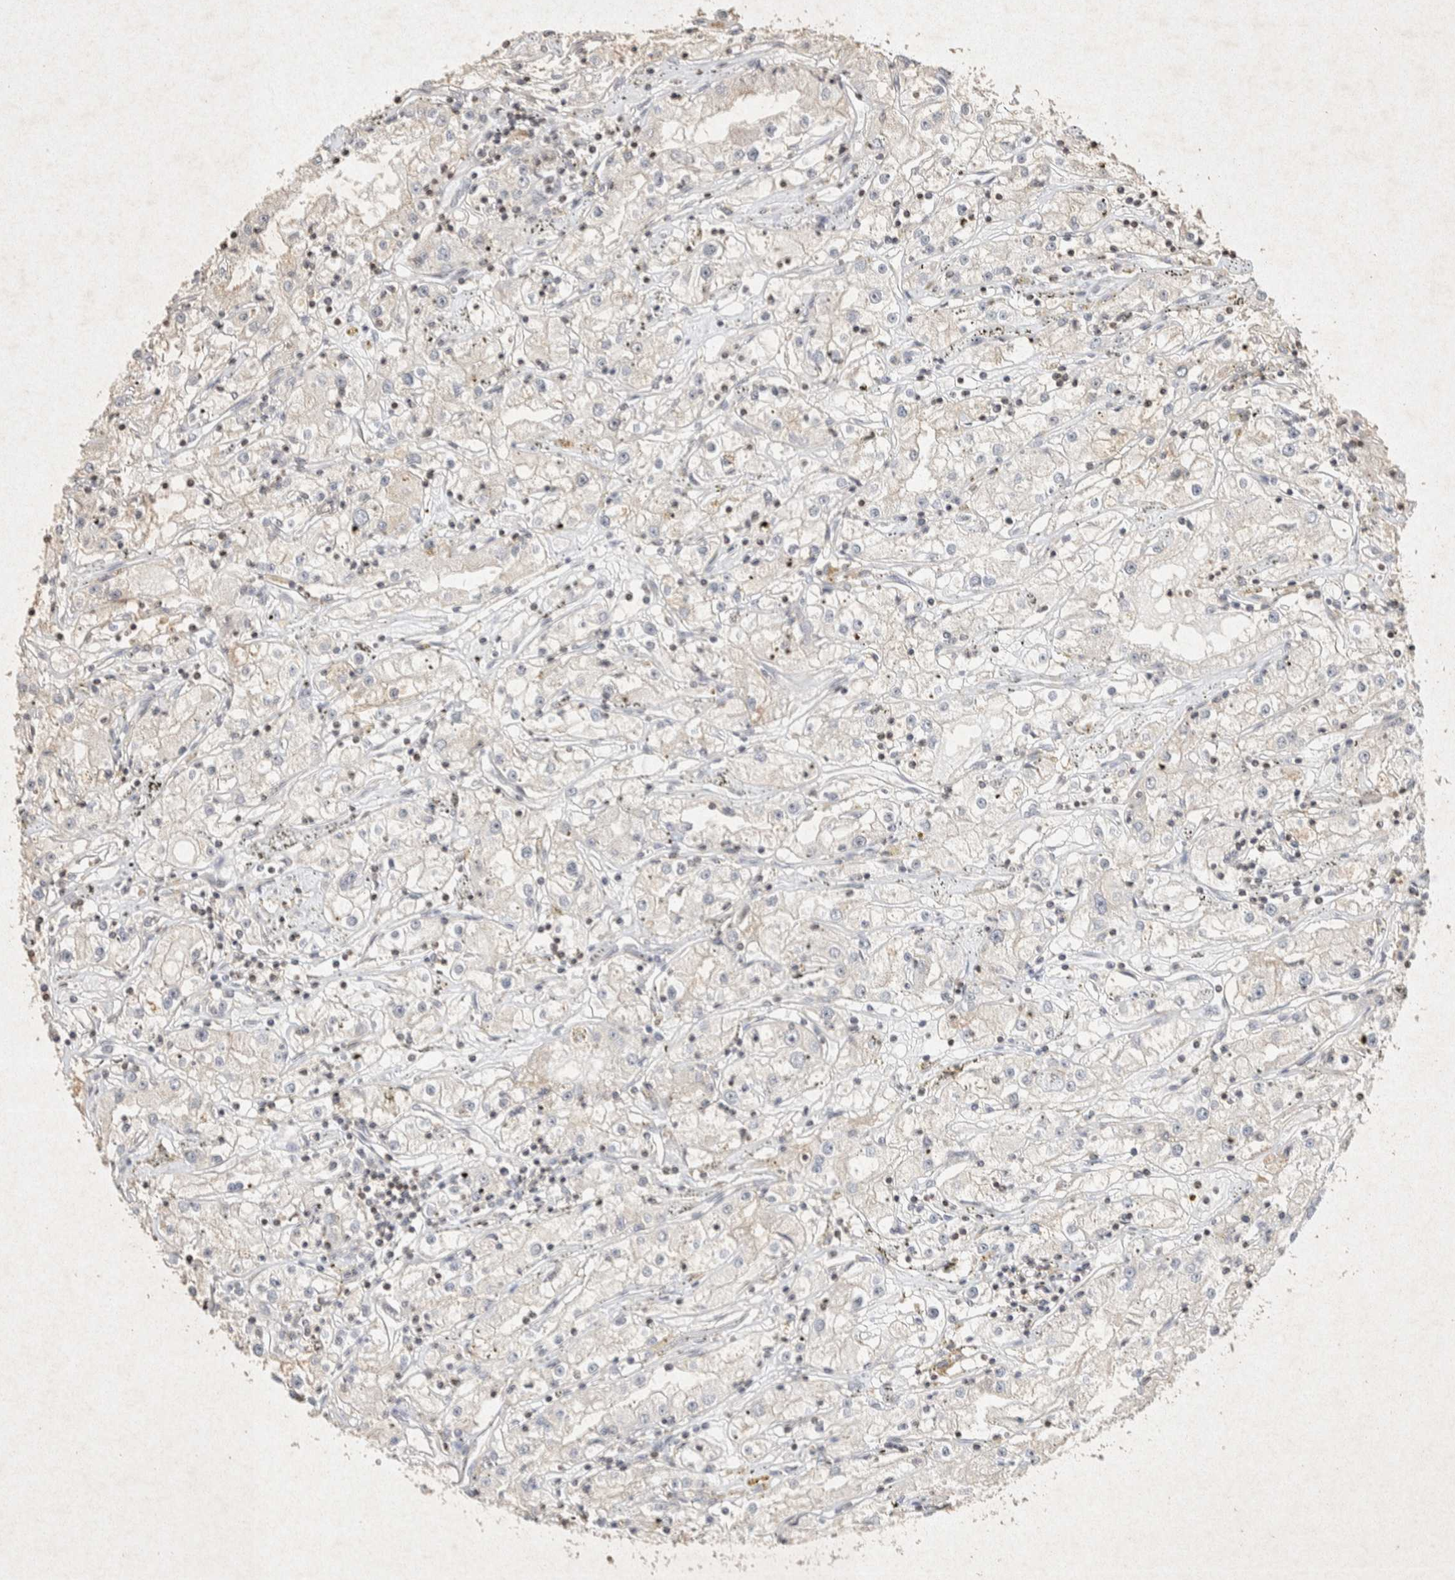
{"staining": {"intensity": "negative", "quantity": "none", "location": "none"}, "tissue": "renal cancer", "cell_type": "Tumor cells", "image_type": "cancer", "snomed": [{"axis": "morphology", "description": "Adenocarcinoma, NOS"}, {"axis": "topography", "description": "Kidney"}], "caption": "This image is of adenocarcinoma (renal) stained with IHC to label a protein in brown with the nuclei are counter-stained blue. There is no positivity in tumor cells.", "gene": "RAC2", "patient": {"sex": "male", "age": 56}}